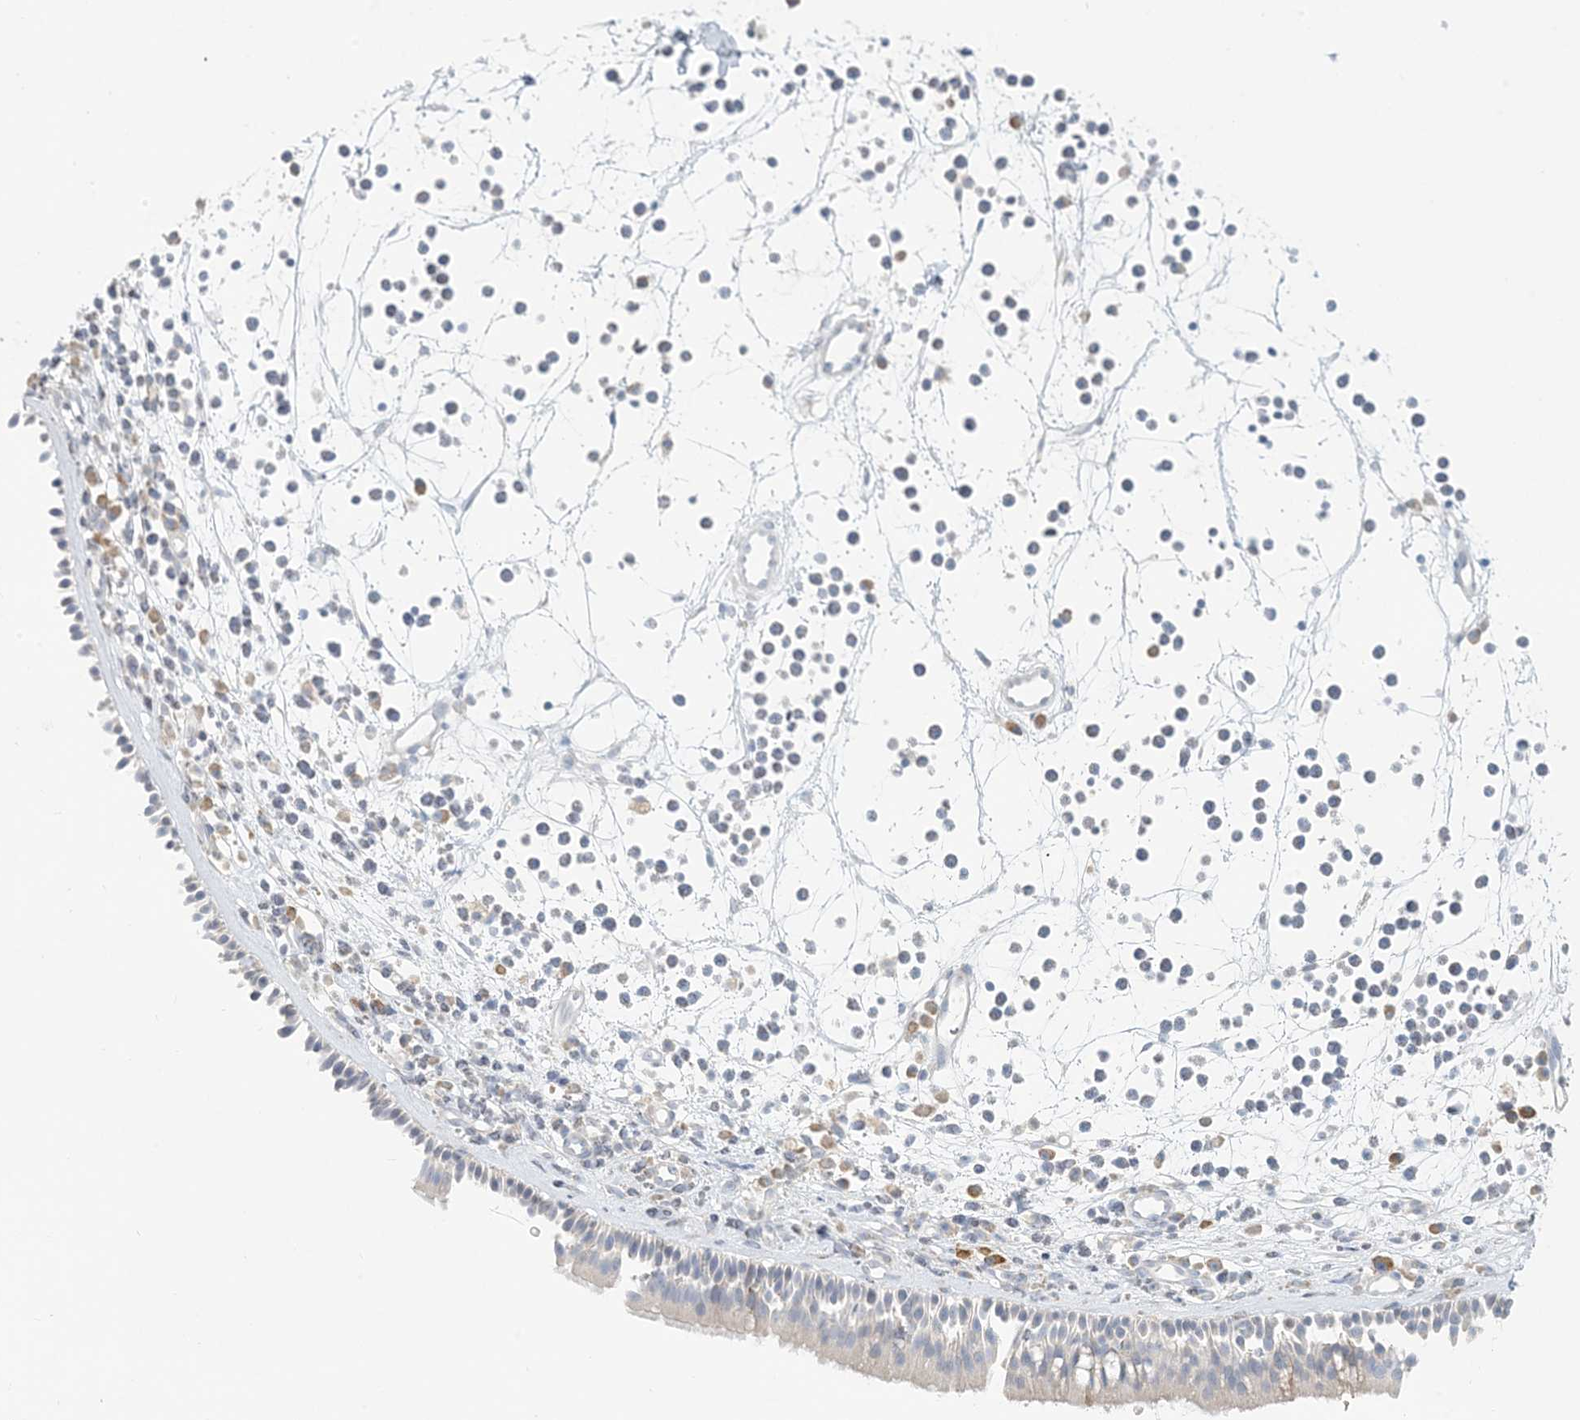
{"staining": {"intensity": "weak", "quantity": "<25%", "location": "cytoplasmic/membranous"}, "tissue": "nasopharynx", "cell_type": "Respiratory epithelial cells", "image_type": "normal", "snomed": [{"axis": "morphology", "description": "Normal tissue, NOS"}, {"axis": "morphology", "description": "Inflammation, NOS"}, {"axis": "morphology", "description": "Malignant melanoma, Metastatic site"}, {"axis": "topography", "description": "Nasopharynx"}], "caption": "This is an IHC histopathology image of unremarkable nasopharynx. There is no staining in respiratory epithelial cells.", "gene": "ZNF385D", "patient": {"sex": "male", "age": 70}}